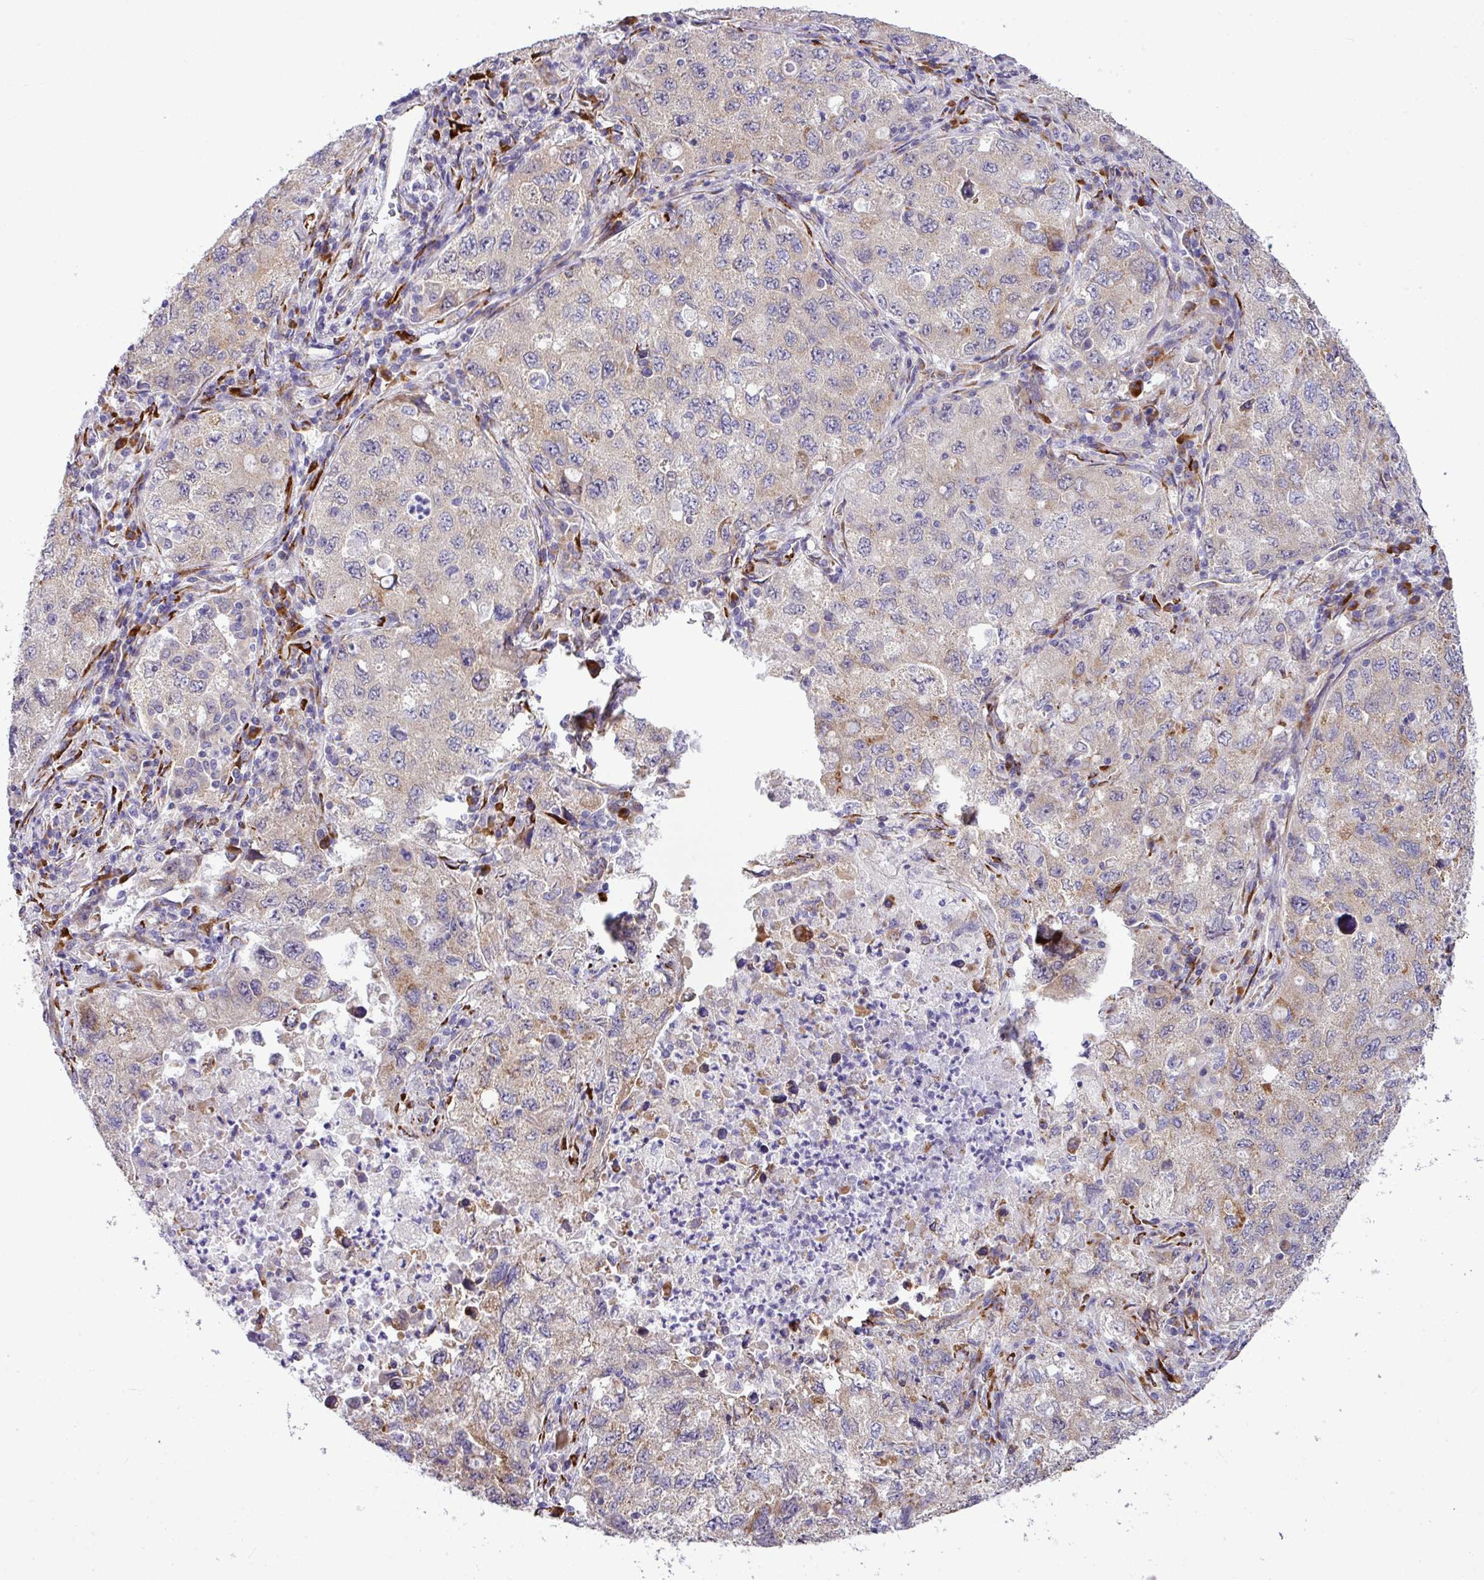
{"staining": {"intensity": "weak", "quantity": "<25%", "location": "cytoplasmic/membranous"}, "tissue": "lung cancer", "cell_type": "Tumor cells", "image_type": "cancer", "snomed": [{"axis": "morphology", "description": "Adenocarcinoma, NOS"}, {"axis": "topography", "description": "Lung"}], "caption": "Immunohistochemical staining of lung cancer (adenocarcinoma) exhibits no significant expression in tumor cells.", "gene": "CFAP97", "patient": {"sex": "female", "age": 57}}